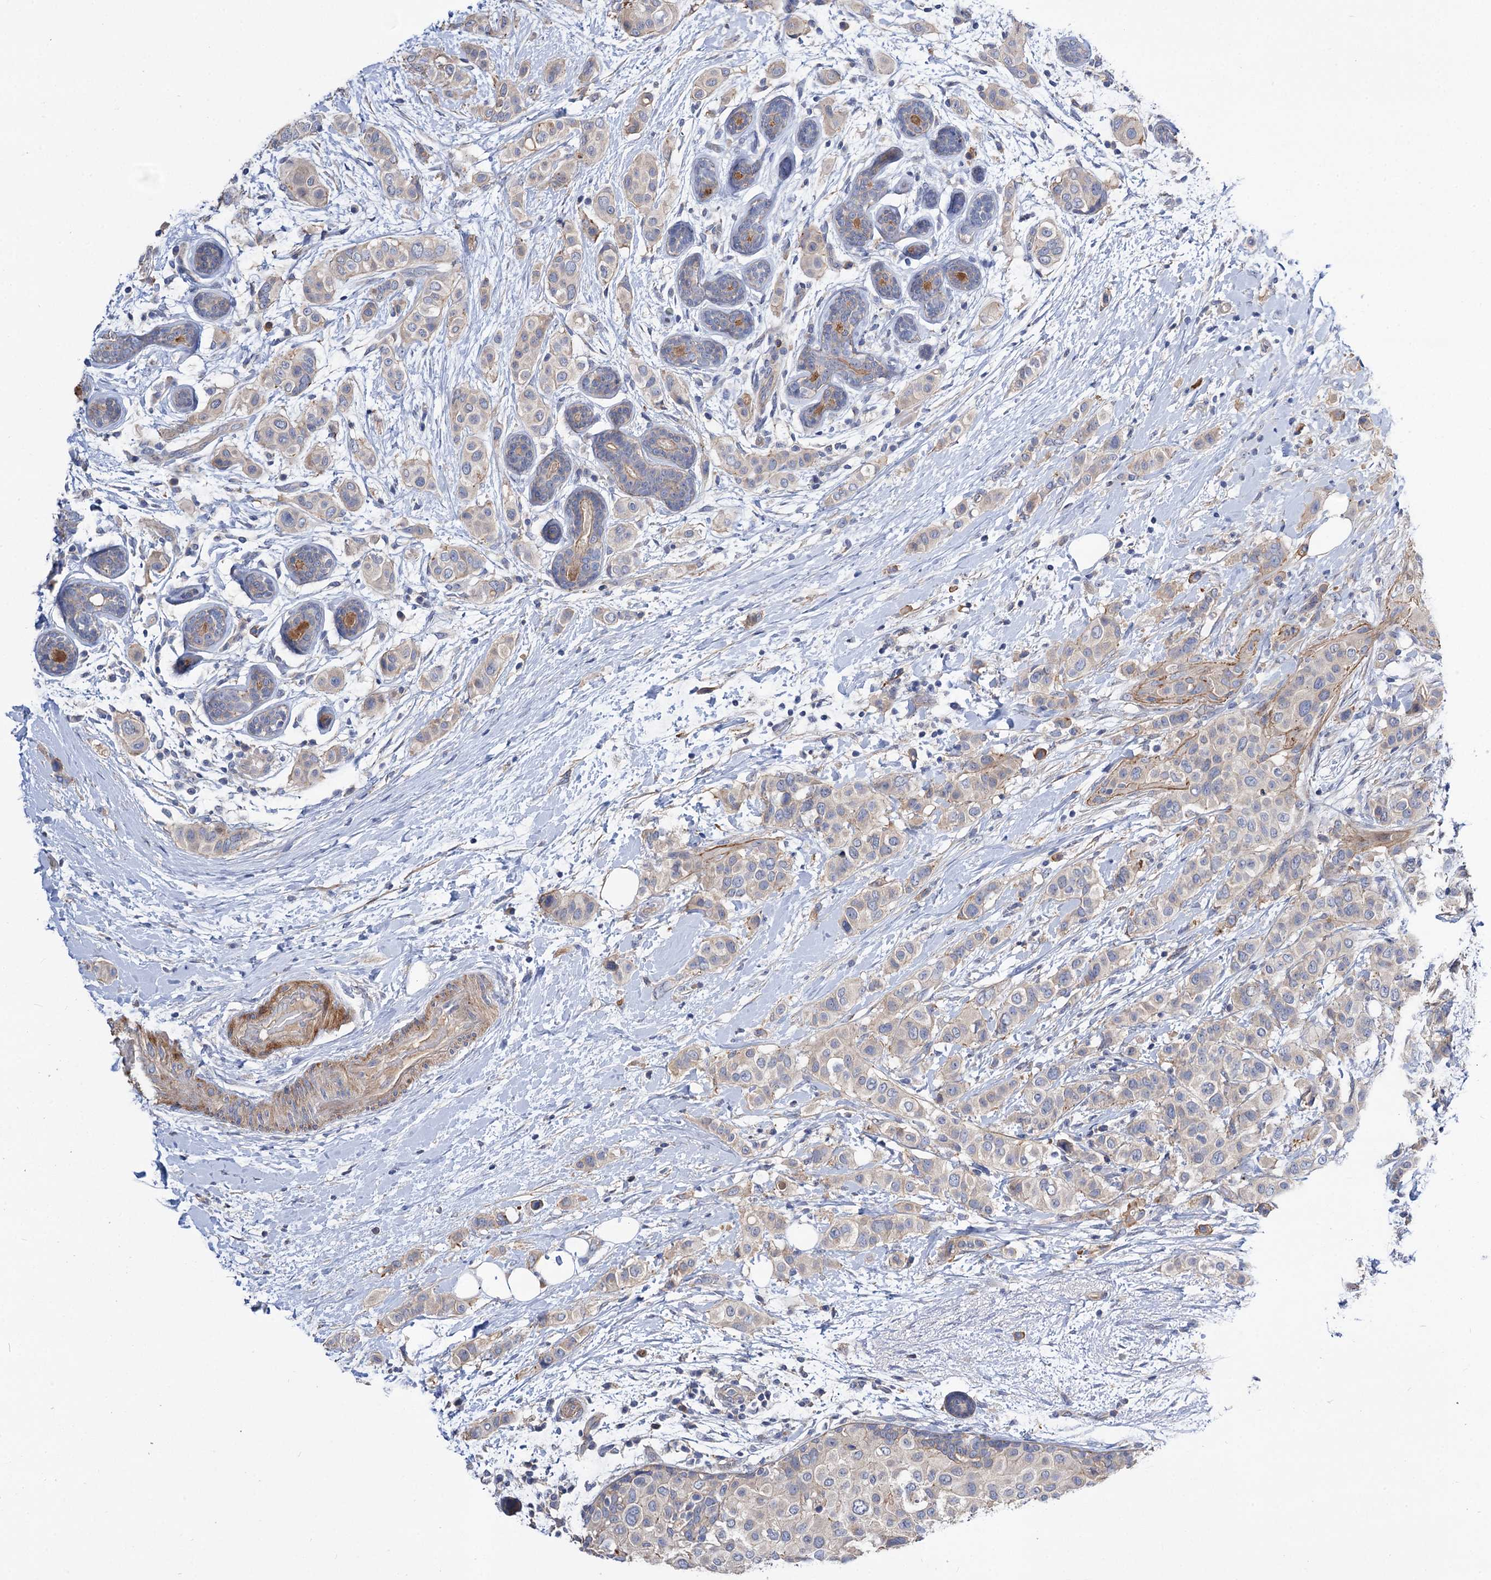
{"staining": {"intensity": "weak", "quantity": "<25%", "location": "cytoplasmic/membranous"}, "tissue": "breast cancer", "cell_type": "Tumor cells", "image_type": "cancer", "snomed": [{"axis": "morphology", "description": "Lobular carcinoma"}, {"axis": "topography", "description": "Breast"}], "caption": "An immunohistochemistry histopathology image of breast lobular carcinoma is shown. There is no staining in tumor cells of breast lobular carcinoma.", "gene": "NUDCD2", "patient": {"sex": "female", "age": 51}}